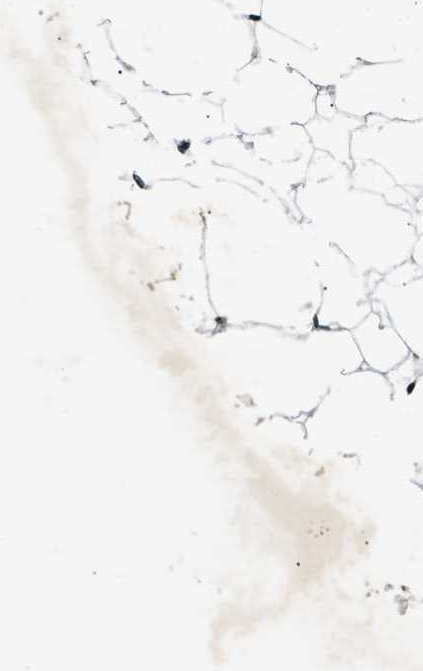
{"staining": {"intensity": "moderate", "quantity": ">75%", "location": "nuclear"}, "tissue": "adipose tissue", "cell_type": "Adipocytes", "image_type": "normal", "snomed": [{"axis": "morphology", "description": "Normal tissue, NOS"}, {"axis": "topography", "description": "Breast"}, {"axis": "topography", "description": "Soft tissue"}], "caption": "This is a micrograph of immunohistochemistry staining of benign adipose tissue, which shows moderate positivity in the nuclear of adipocytes.", "gene": "DNASE1L3", "patient": {"sex": "female", "age": 75}}